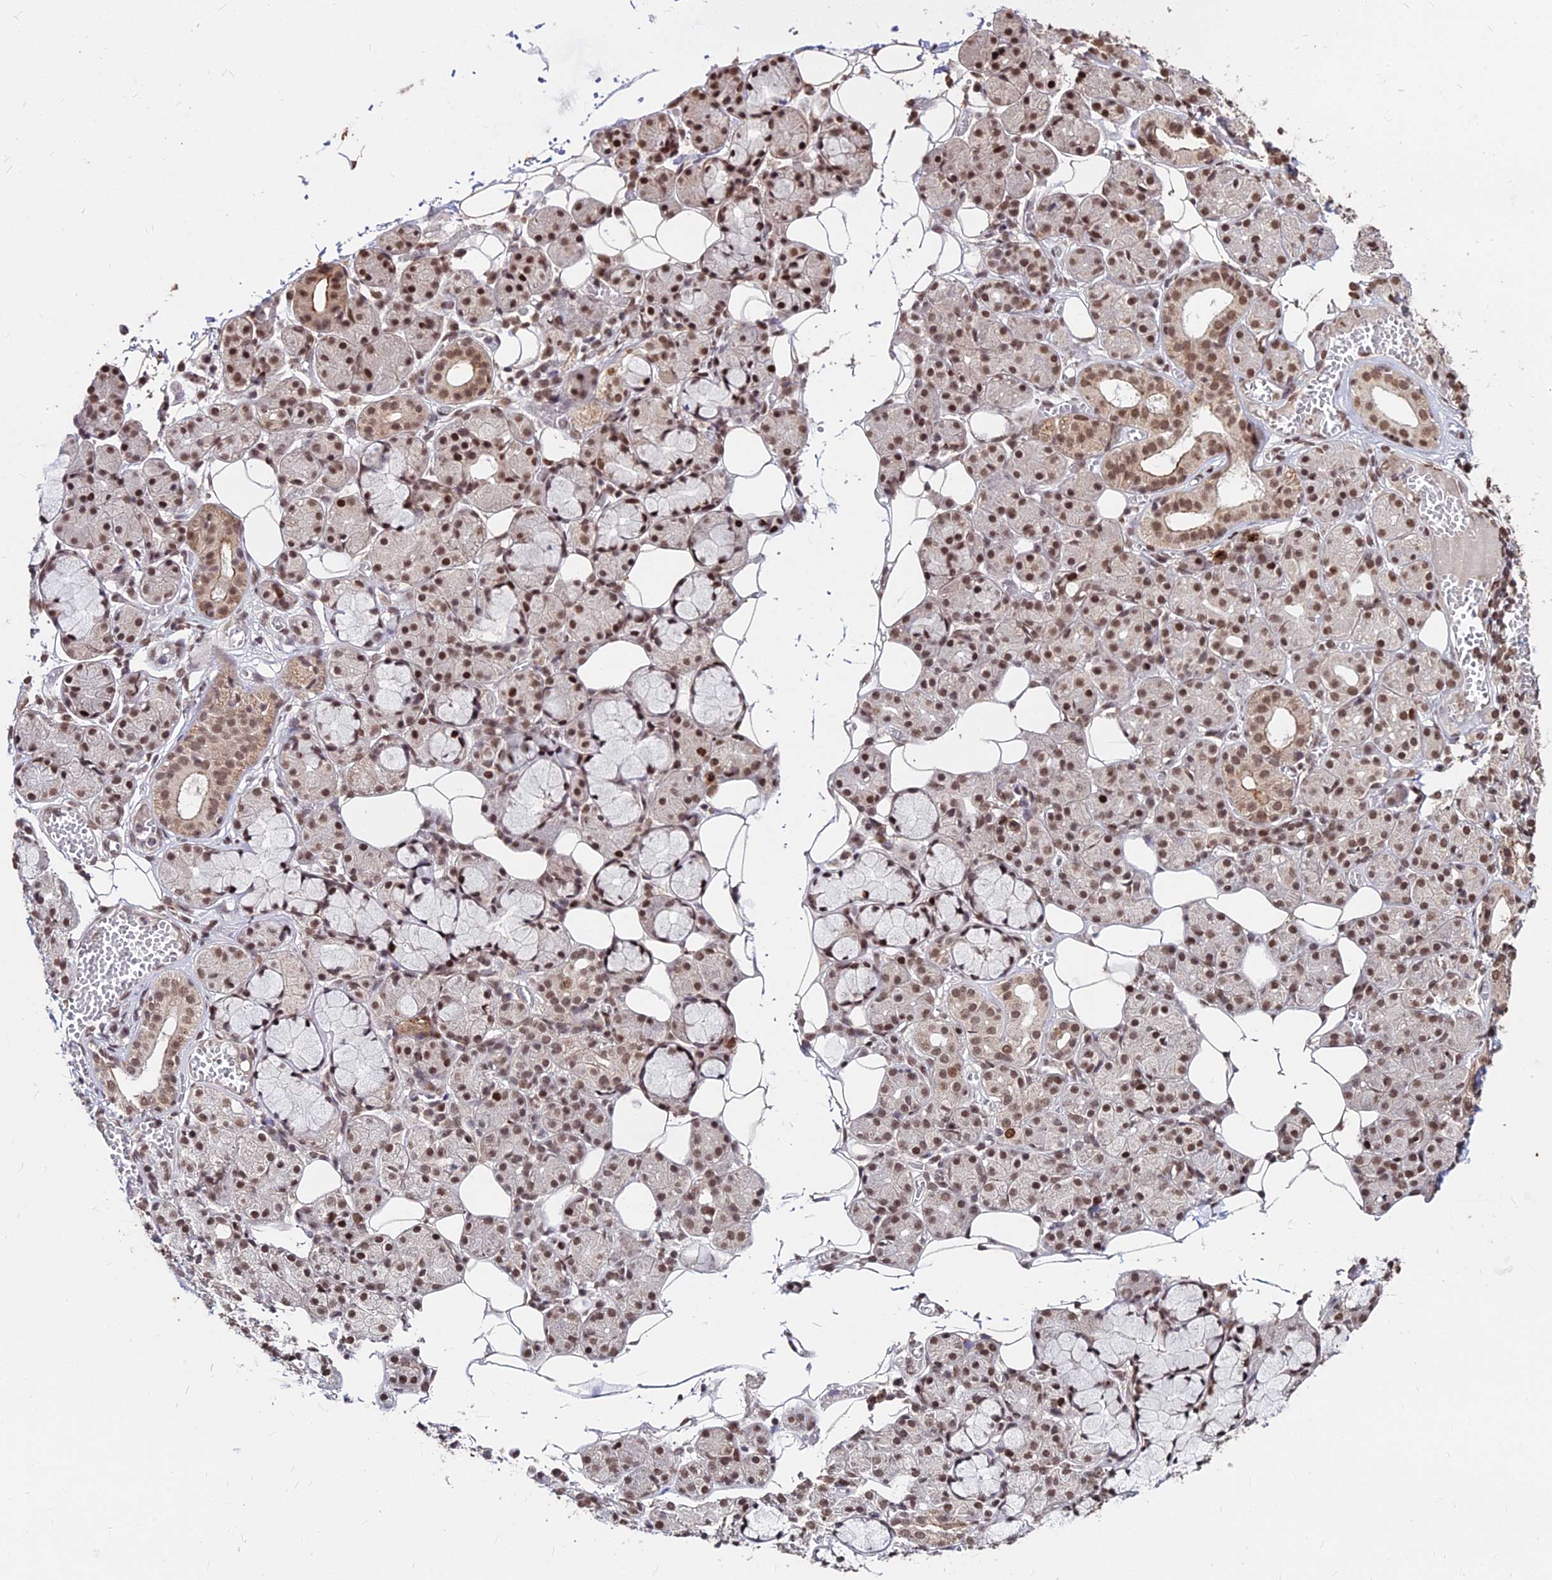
{"staining": {"intensity": "moderate", "quantity": ">75%", "location": "nuclear"}, "tissue": "salivary gland", "cell_type": "Glandular cells", "image_type": "normal", "snomed": [{"axis": "morphology", "description": "Normal tissue, NOS"}, {"axis": "topography", "description": "Salivary gland"}], "caption": "Immunohistochemical staining of unremarkable human salivary gland reveals >75% levels of moderate nuclear protein positivity in about >75% of glandular cells.", "gene": "ZBED4", "patient": {"sex": "male", "age": 63}}